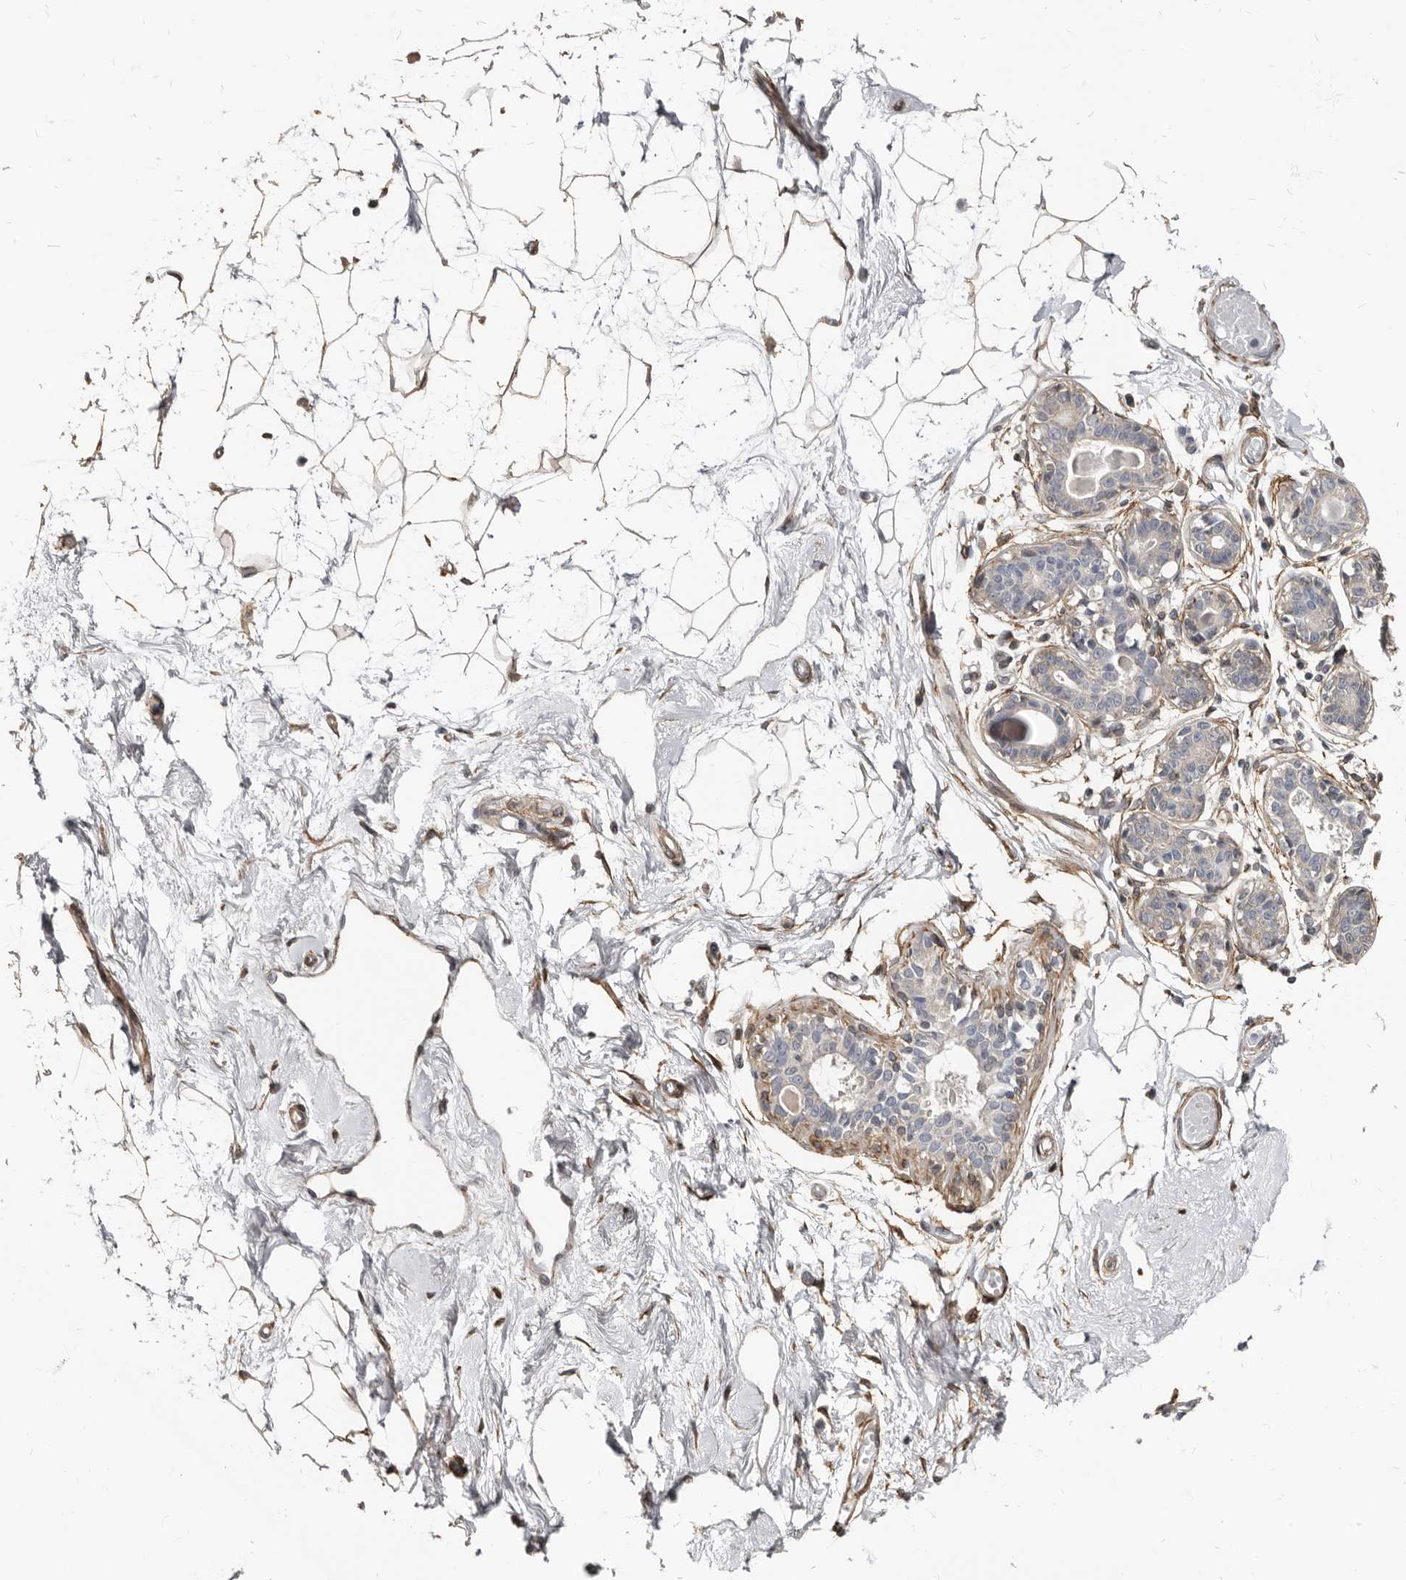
{"staining": {"intensity": "moderate", "quantity": ">75%", "location": "cytoplasmic/membranous"}, "tissue": "breast", "cell_type": "Adipocytes", "image_type": "normal", "snomed": [{"axis": "morphology", "description": "Normal tissue, NOS"}, {"axis": "topography", "description": "Breast"}], "caption": "Benign breast displays moderate cytoplasmic/membranous positivity in approximately >75% of adipocytes, visualized by immunohistochemistry. (DAB = brown stain, brightfield microscopy at high magnification).", "gene": "MRGPRF", "patient": {"sex": "female", "age": 45}}